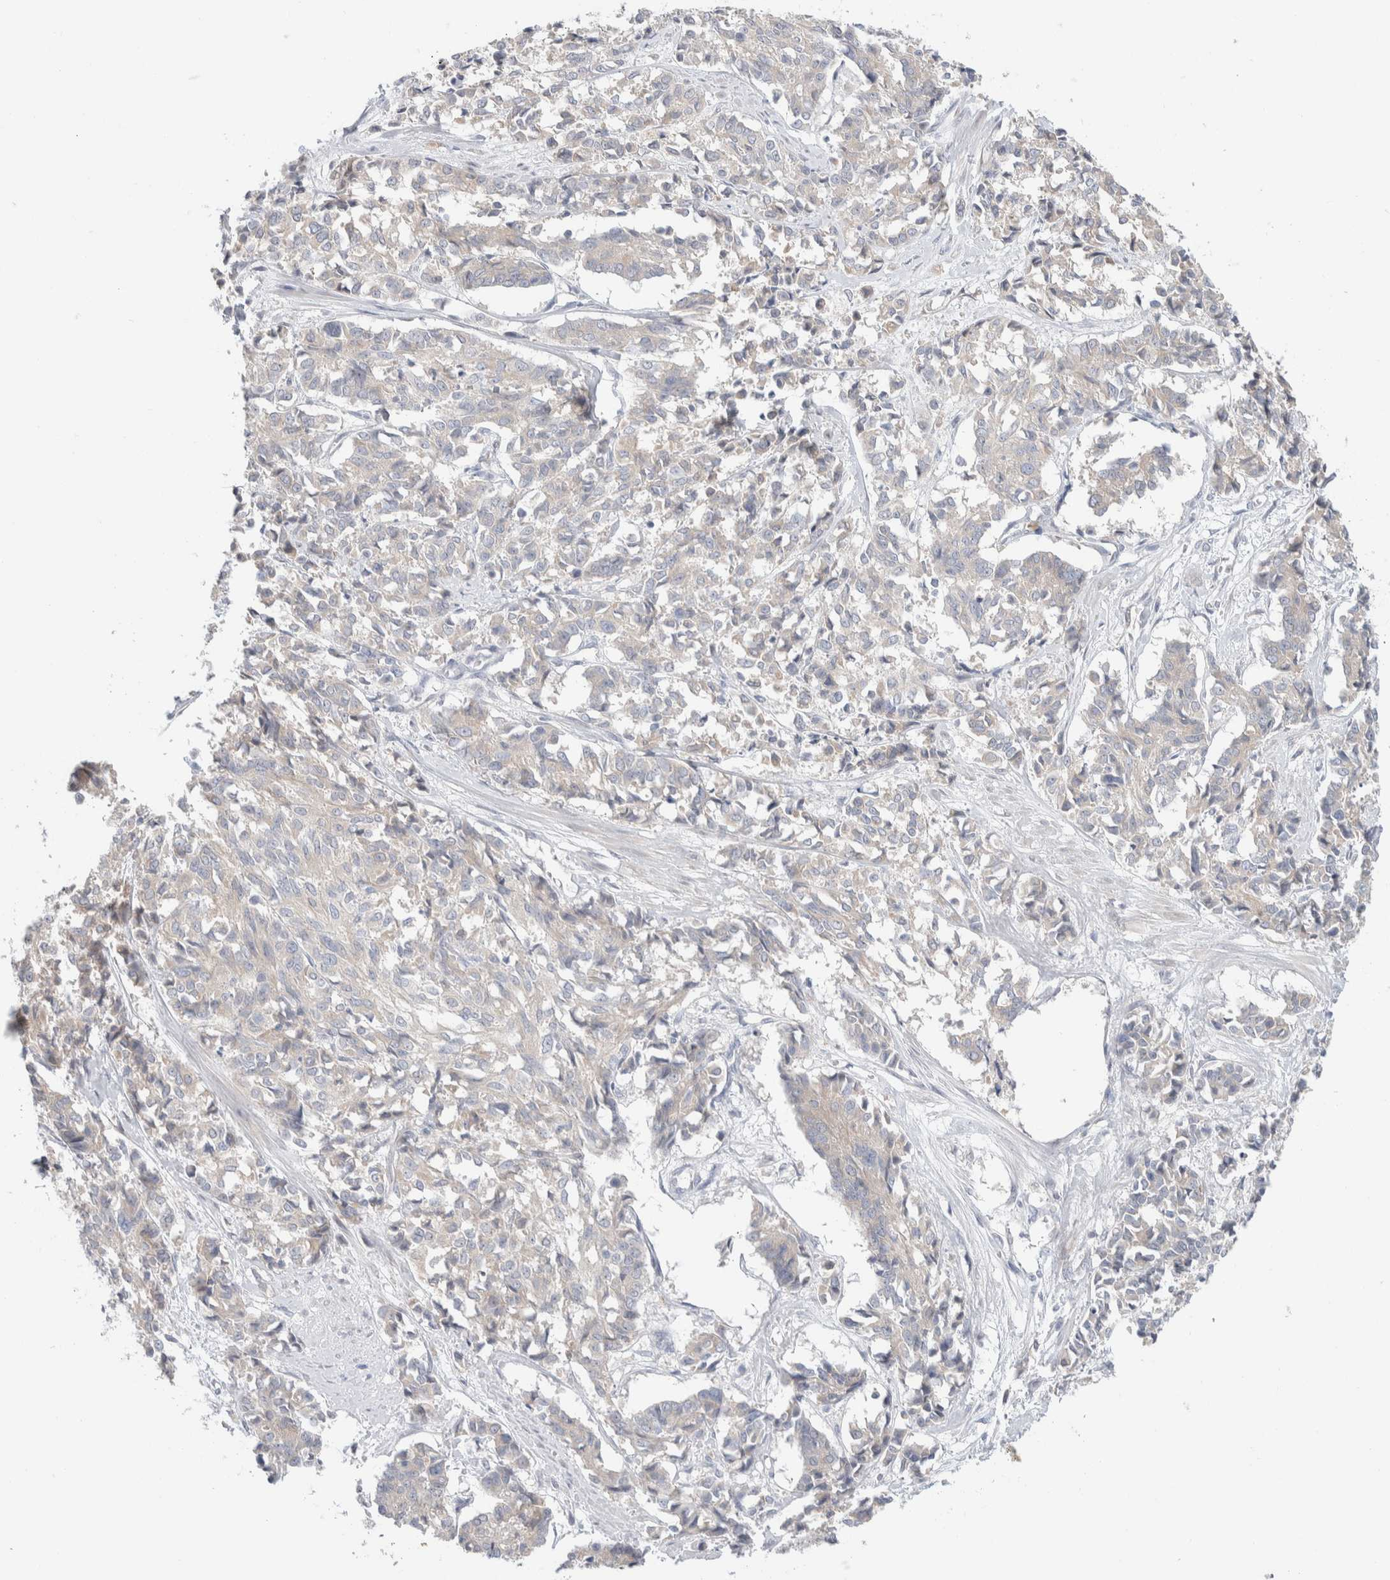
{"staining": {"intensity": "weak", "quantity": "<25%", "location": "cytoplasmic/membranous"}, "tissue": "cervical cancer", "cell_type": "Tumor cells", "image_type": "cancer", "snomed": [{"axis": "morphology", "description": "Squamous cell carcinoma, NOS"}, {"axis": "topography", "description": "Cervix"}], "caption": "Immunohistochemical staining of squamous cell carcinoma (cervical) shows no significant expression in tumor cells.", "gene": "RUSF1", "patient": {"sex": "female", "age": 35}}